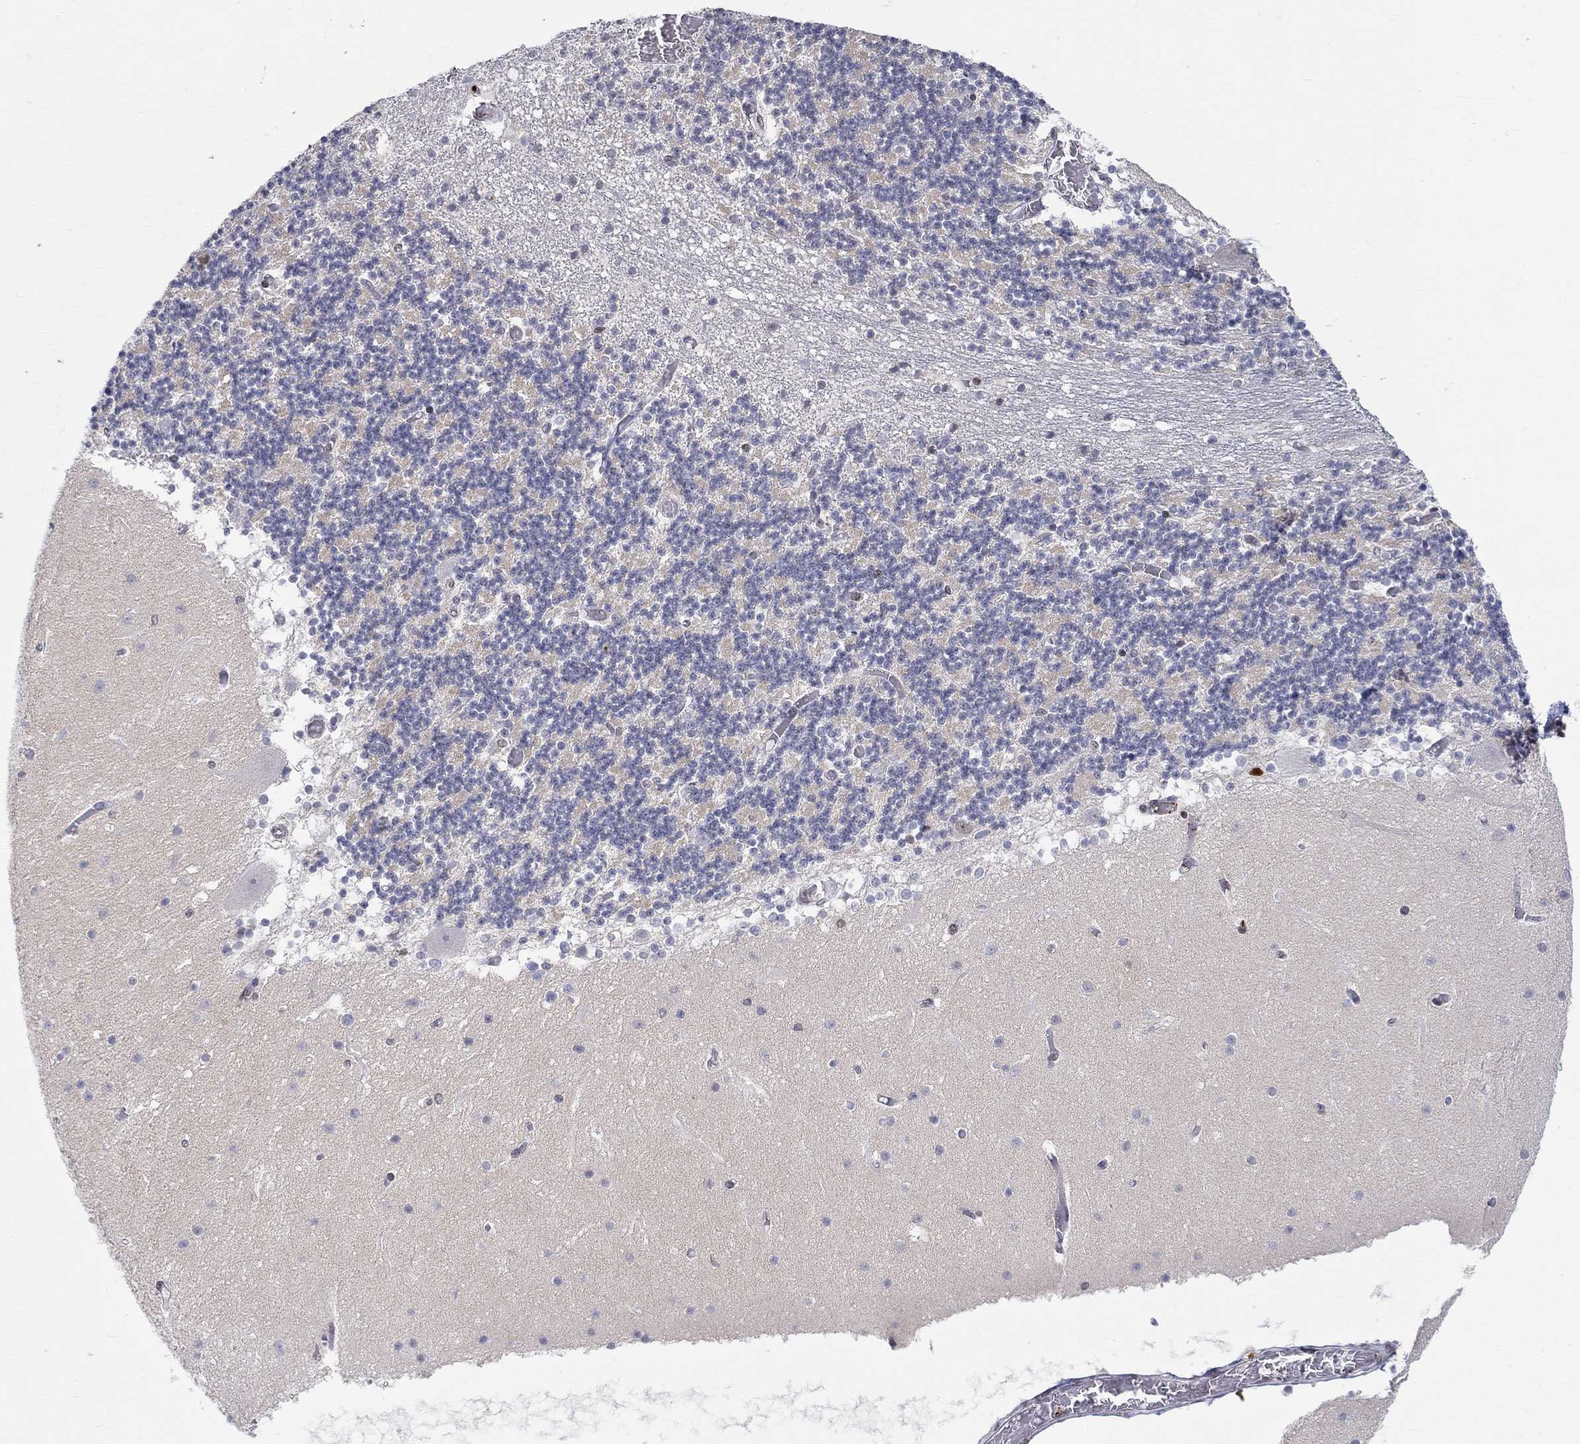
{"staining": {"intensity": "negative", "quantity": "none", "location": "none"}, "tissue": "cerebellum", "cell_type": "Cells in granular layer", "image_type": "normal", "snomed": [{"axis": "morphology", "description": "Normal tissue, NOS"}, {"axis": "topography", "description": "Cerebellum"}], "caption": "High magnification brightfield microscopy of normal cerebellum stained with DAB (3,3'-diaminobenzidine) (brown) and counterstained with hematoxylin (blue): cells in granular layer show no significant staining.", "gene": "KLF12", "patient": {"sex": "female", "age": 28}}